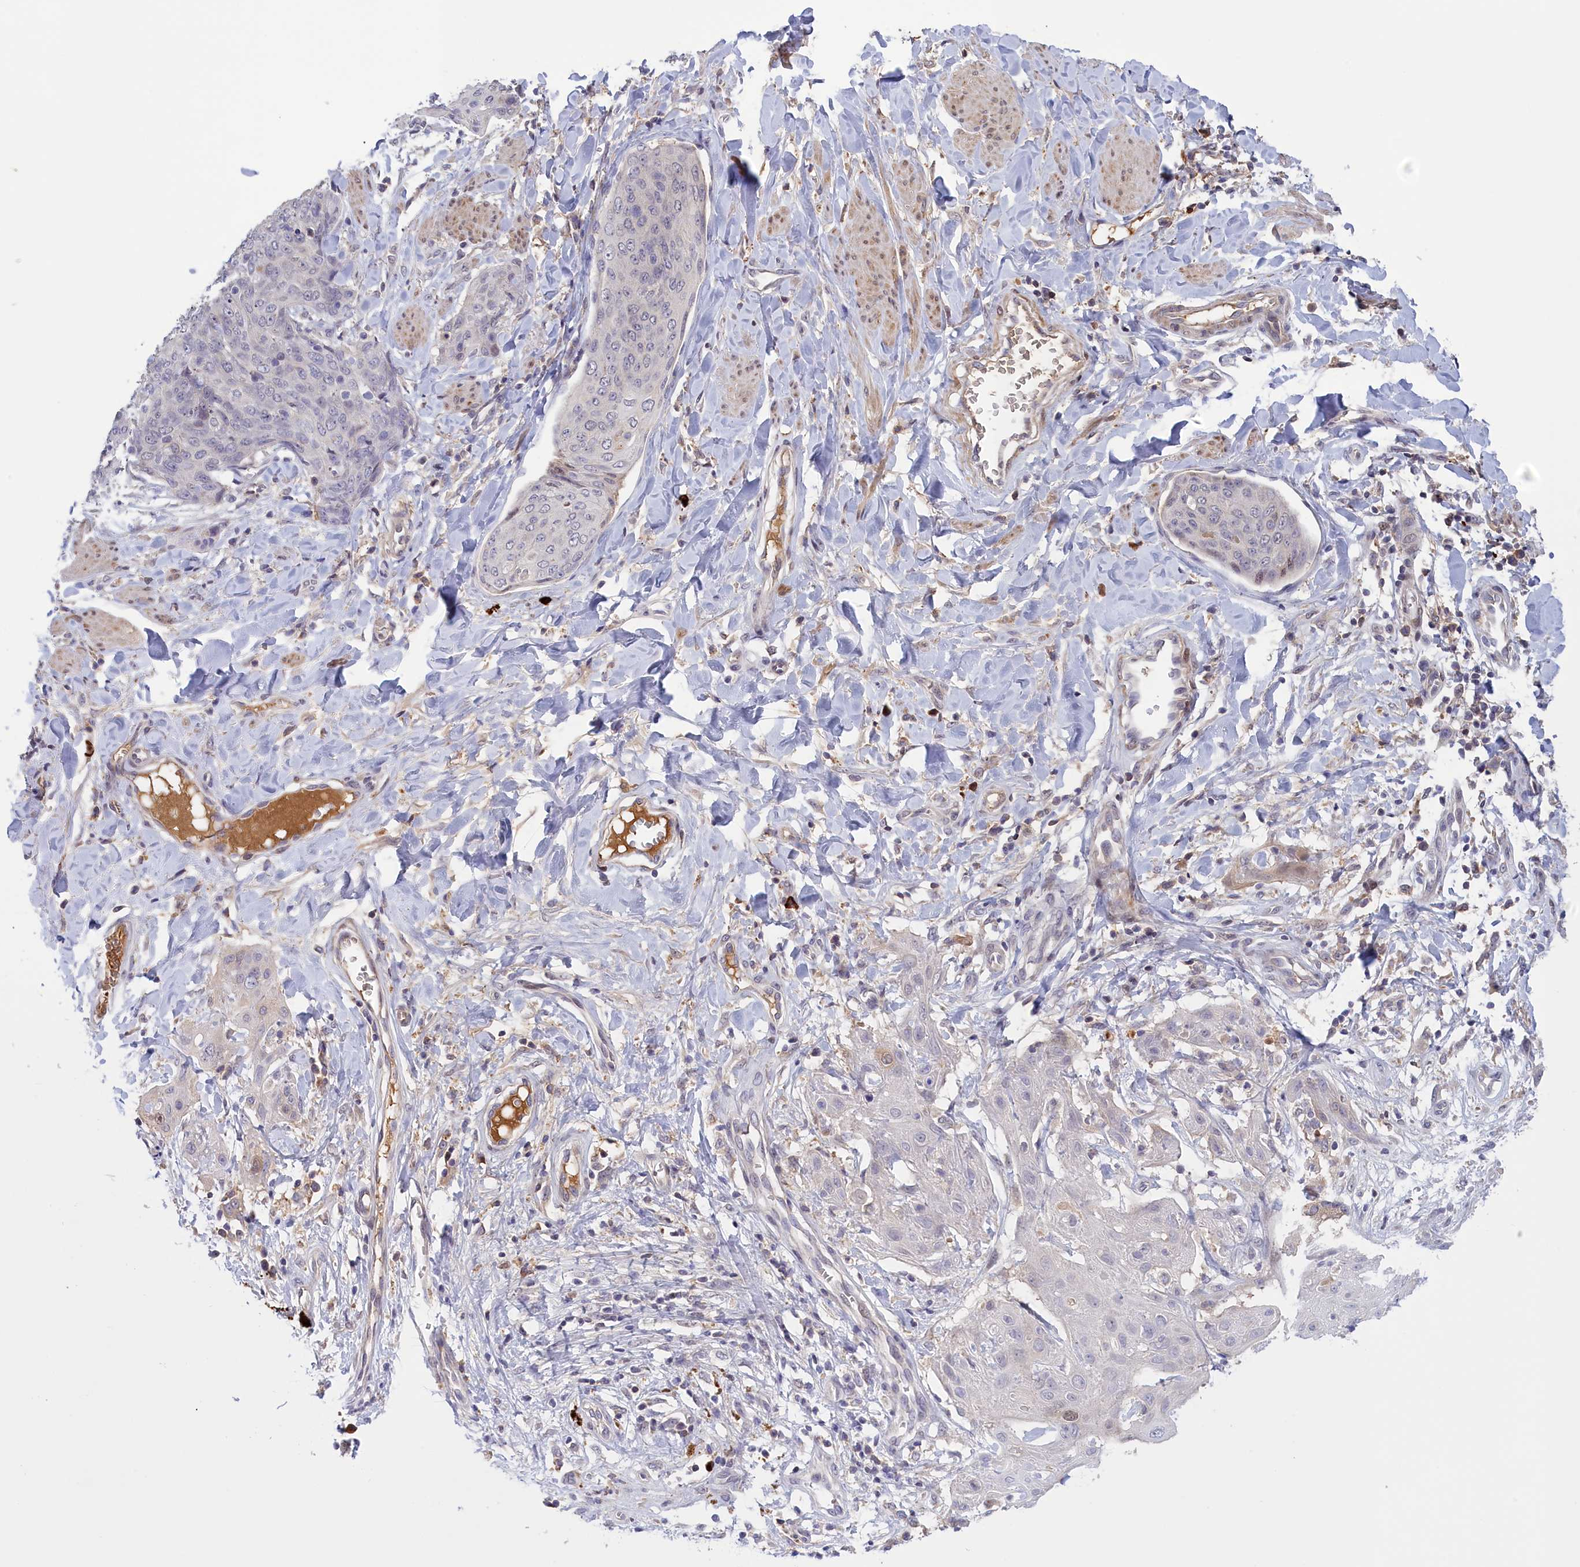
{"staining": {"intensity": "negative", "quantity": "none", "location": "none"}, "tissue": "skin cancer", "cell_type": "Tumor cells", "image_type": "cancer", "snomed": [{"axis": "morphology", "description": "Squamous cell carcinoma, NOS"}, {"axis": "topography", "description": "Skin"}, {"axis": "topography", "description": "Vulva"}], "caption": "Immunohistochemistry micrograph of skin squamous cell carcinoma stained for a protein (brown), which demonstrates no staining in tumor cells.", "gene": "RRAD", "patient": {"sex": "female", "age": 85}}